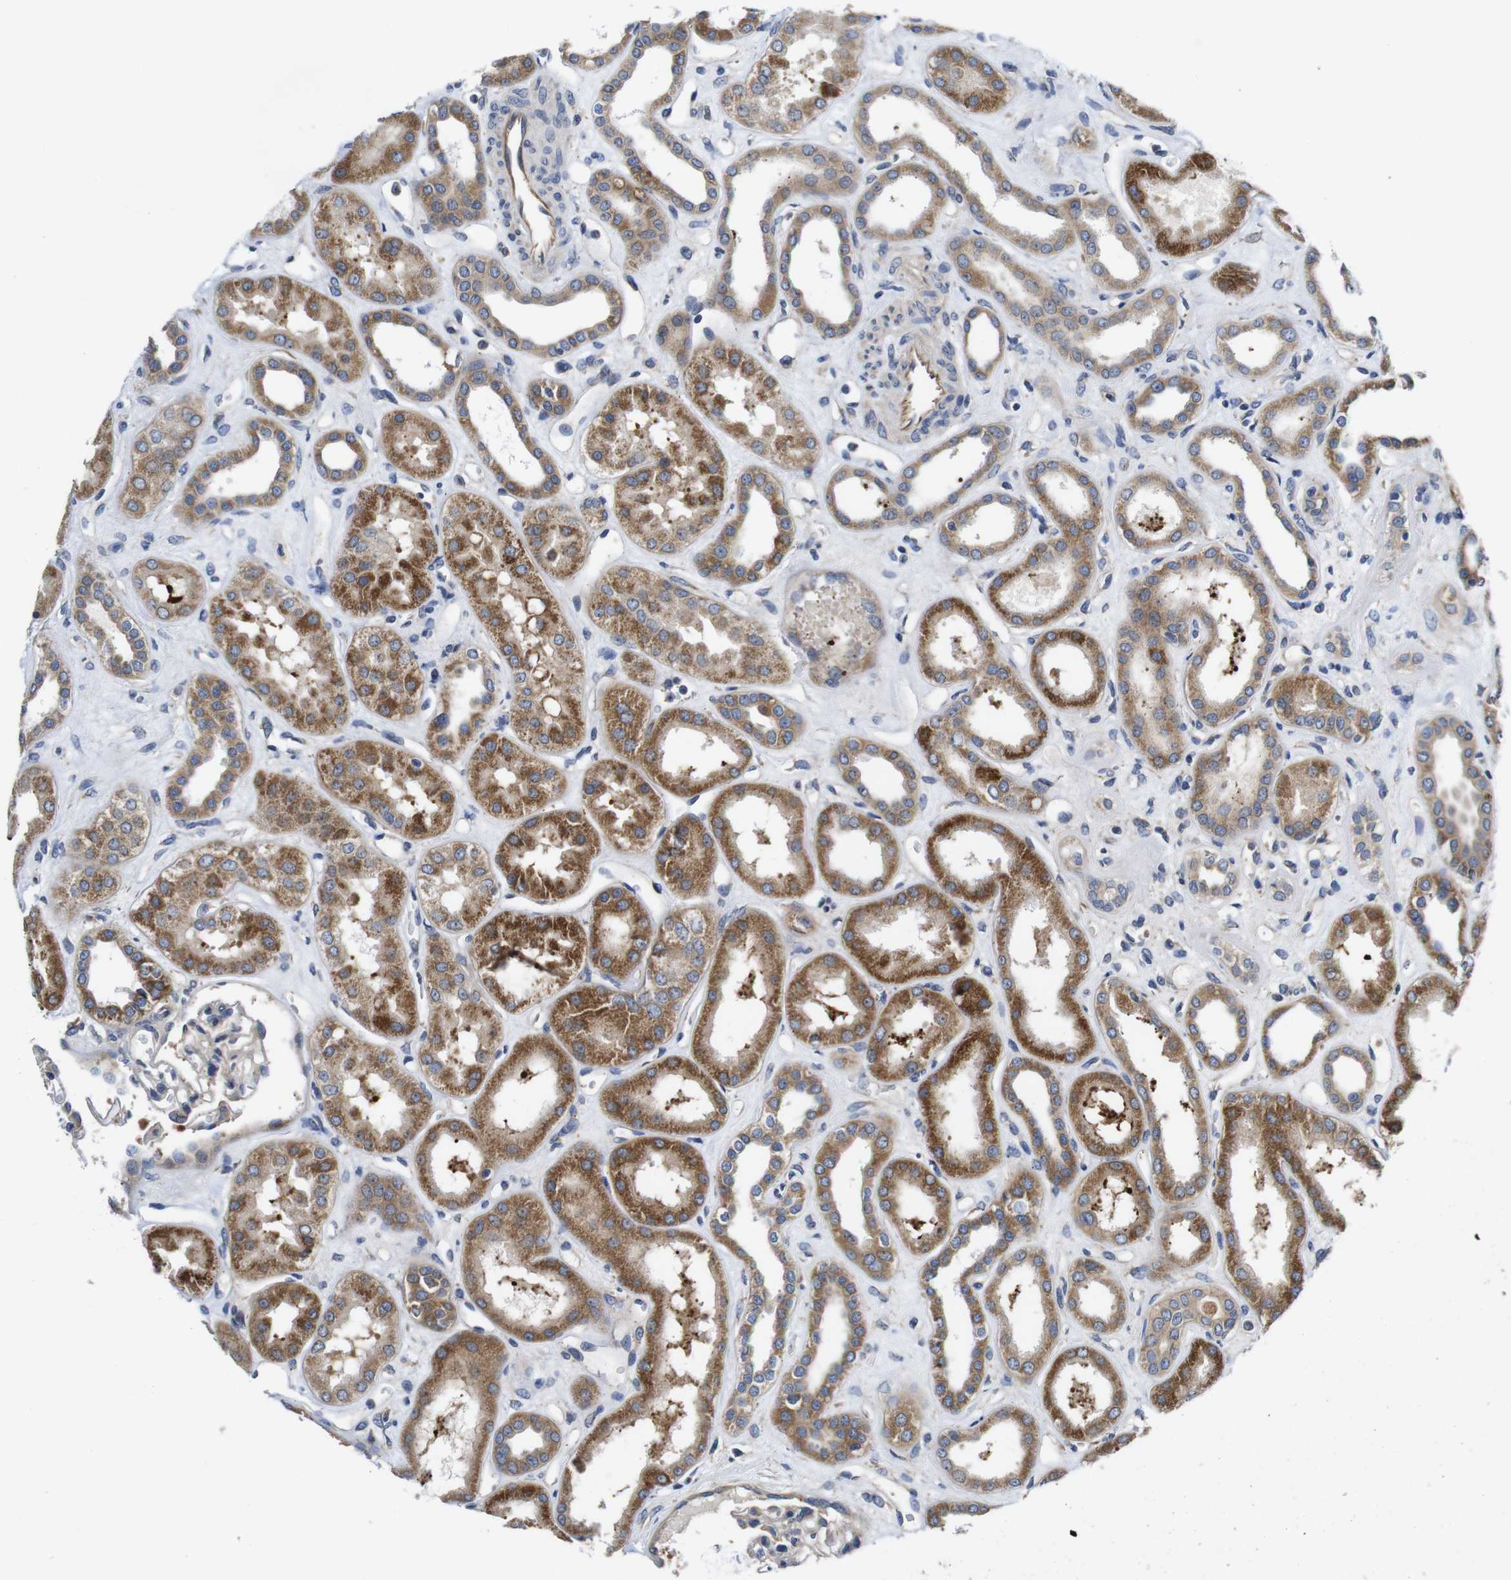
{"staining": {"intensity": "negative", "quantity": "none", "location": "none"}, "tissue": "kidney", "cell_type": "Cells in glomeruli", "image_type": "normal", "snomed": [{"axis": "morphology", "description": "Normal tissue, NOS"}, {"axis": "topography", "description": "Kidney"}], "caption": "DAB (3,3'-diaminobenzidine) immunohistochemical staining of normal human kidney reveals no significant staining in cells in glomeruli.", "gene": "MARCHF7", "patient": {"sex": "male", "age": 59}}